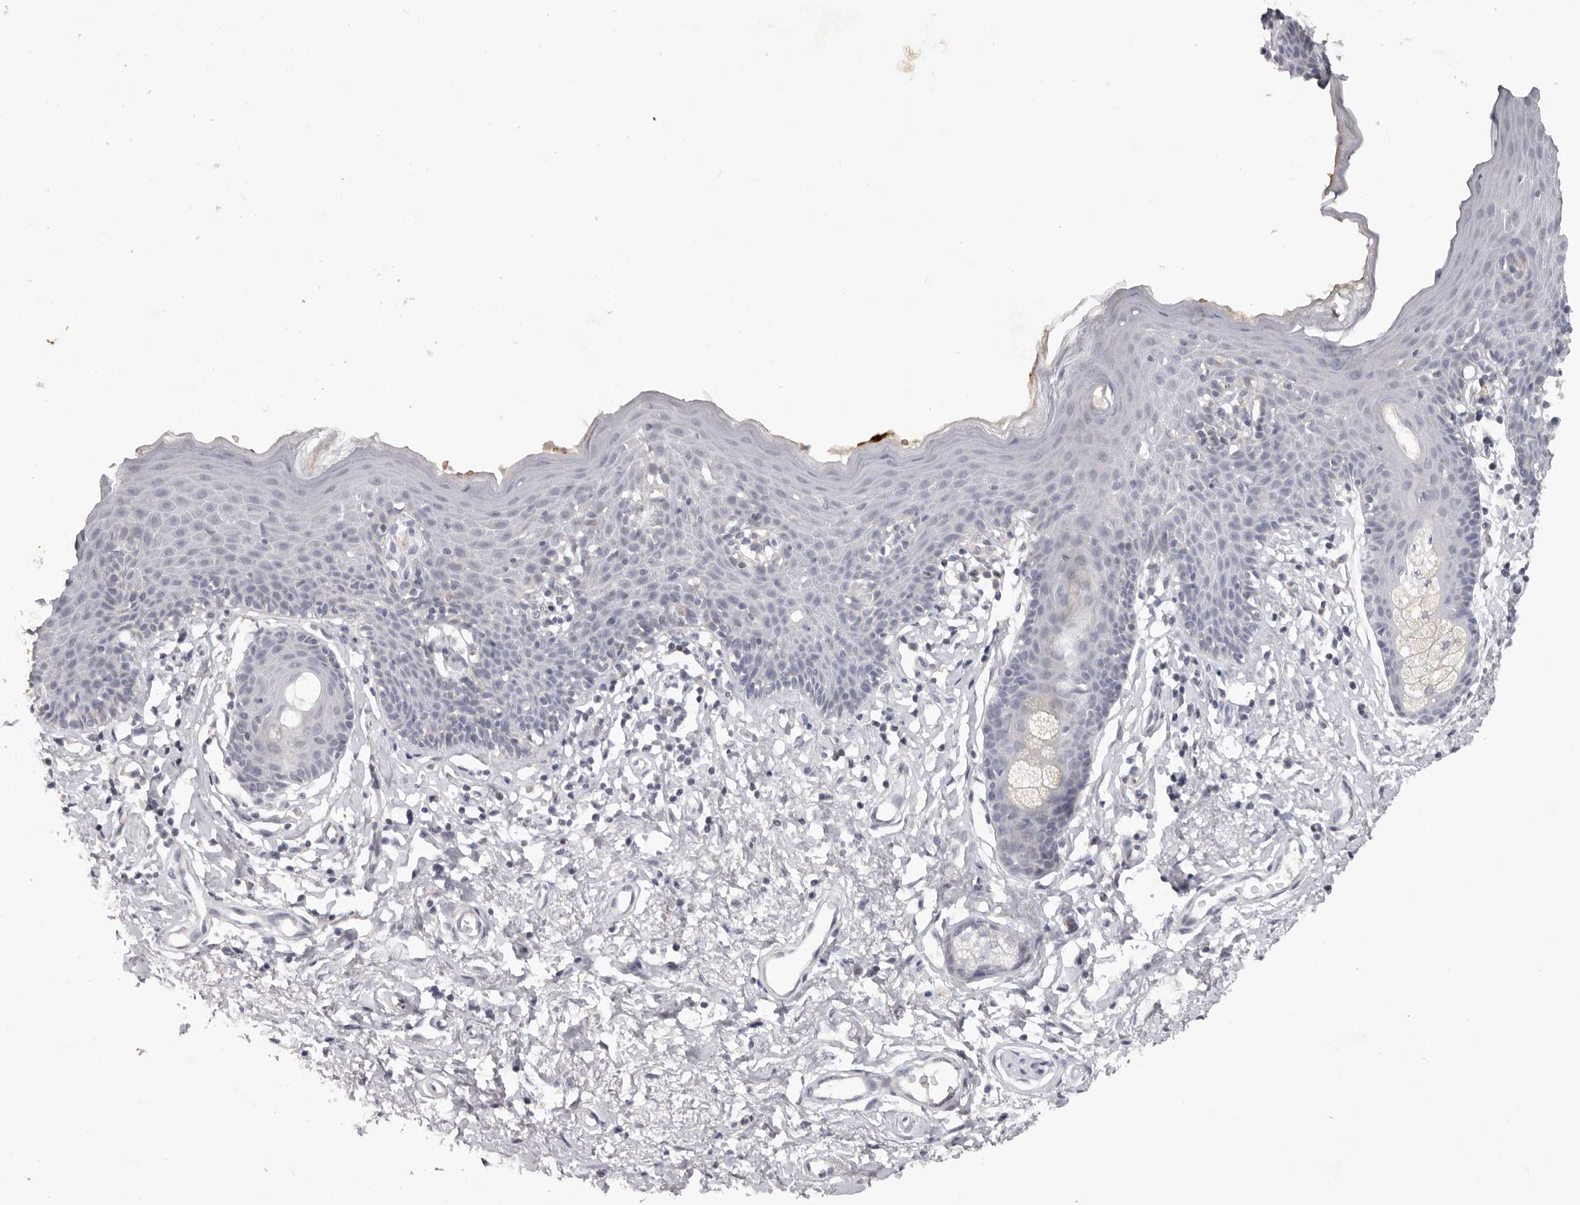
{"staining": {"intensity": "negative", "quantity": "none", "location": "none"}, "tissue": "skin", "cell_type": "Epidermal cells", "image_type": "normal", "snomed": [{"axis": "morphology", "description": "Normal tissue, NOS"}, {"axis": "topography", "description": "Vulva"}], "caption": "Epidermal cells are negative for brown protein staining in unremarkable skin. The staining was performed using DAB to visualize the protein expression in brown, while the nuclei were stained in blue with hematoxylin (Magnification: 20x).", "gene": "TNR", "patient": {"sex": "female", "age": 66}}